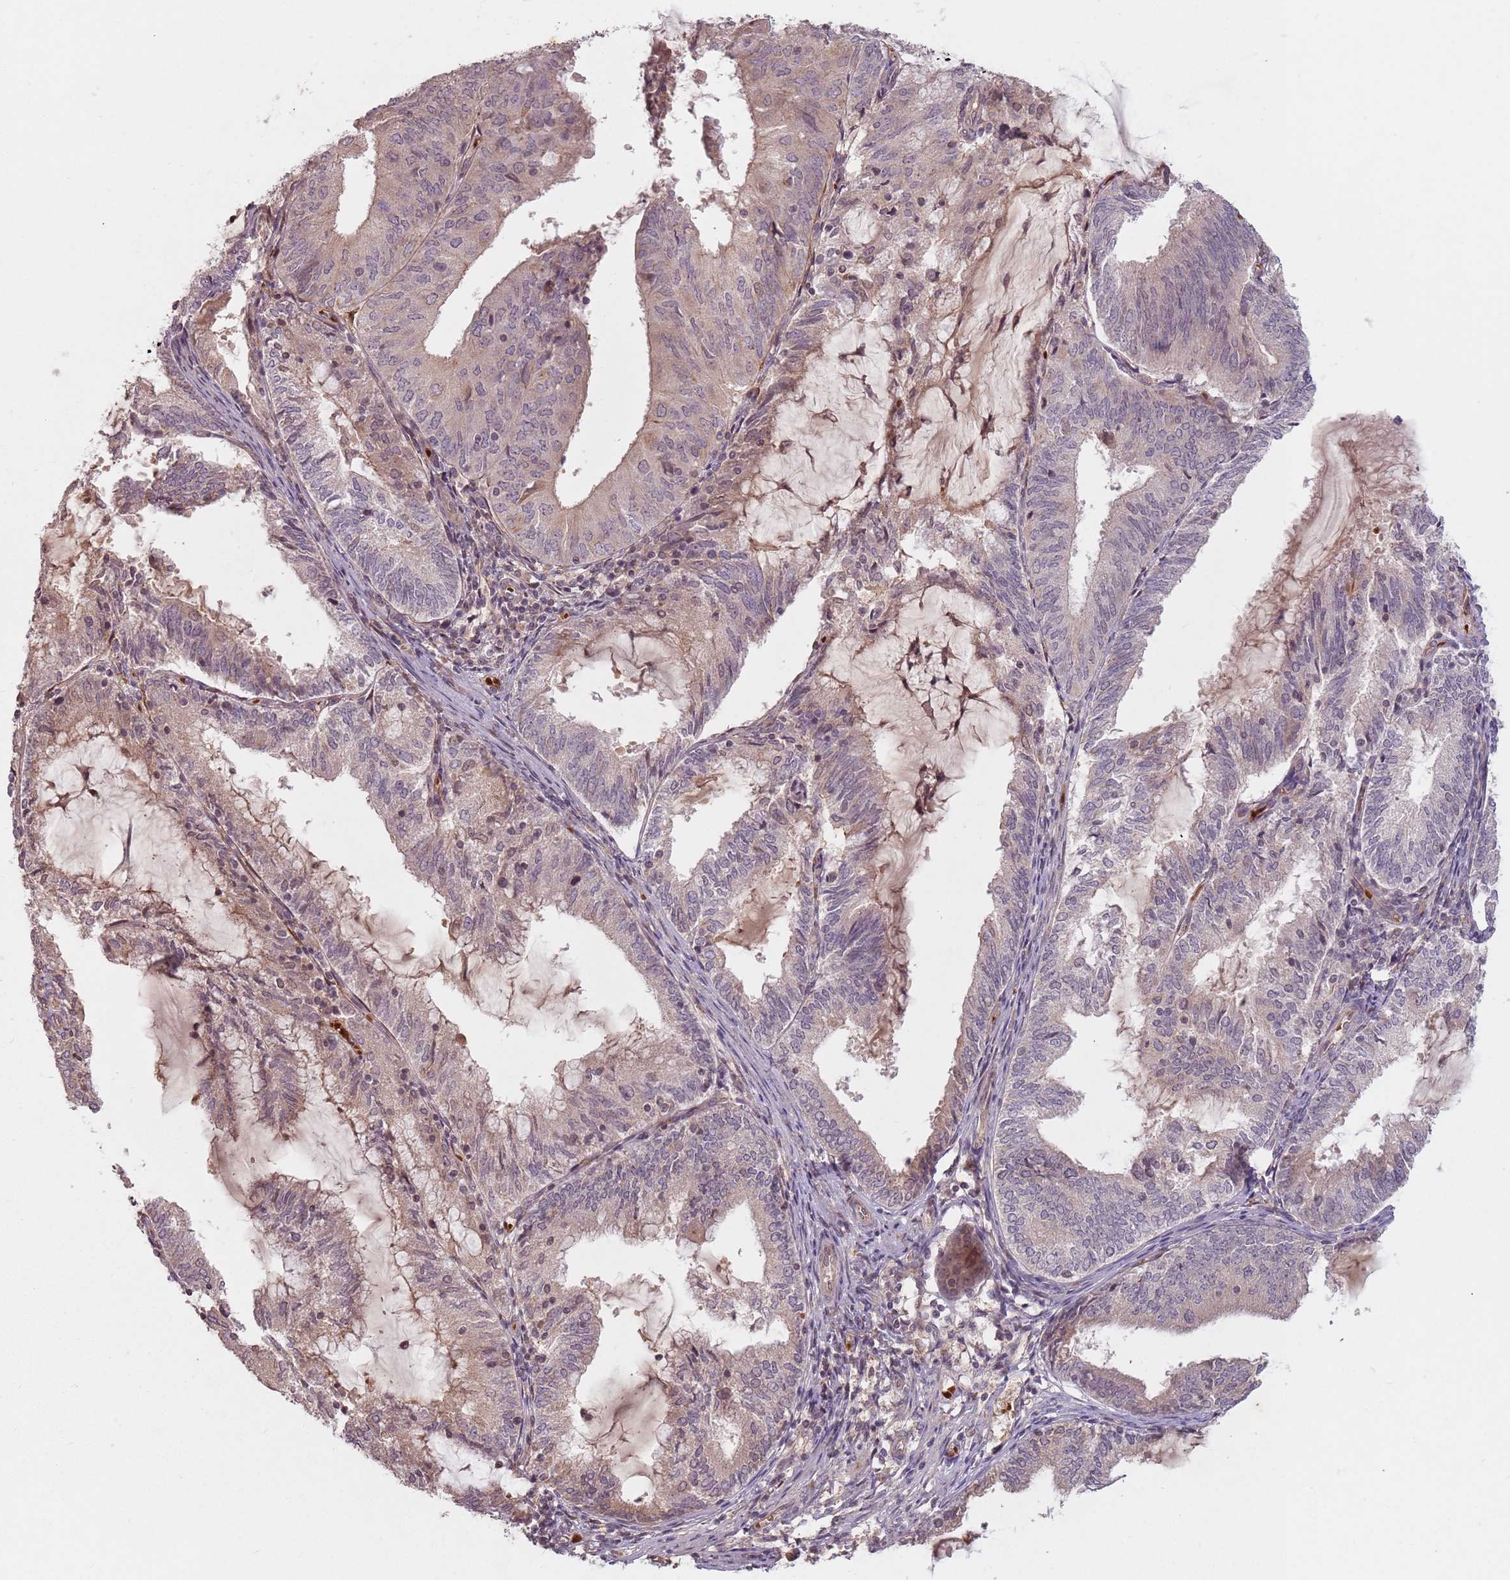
{"staining": {"intensity": "weak", "quantity": "<25%", "location": "cytoplasmic/membranous"}, "tissue": "endometrial cancer", "cell_type": "Tumor cells", "image_type": "cancer", "snomed": [{"axis": "morphology", "description": "Adenocarcinoma, NOS"}, {"axis": "topography", "description": "Endometrium"}], "caption": "Tumor cells are negative for protein expression in human endometrial adenocarcinoma.", "gene": "GPR180", "patient": {"sex": "female", "age": 81}}